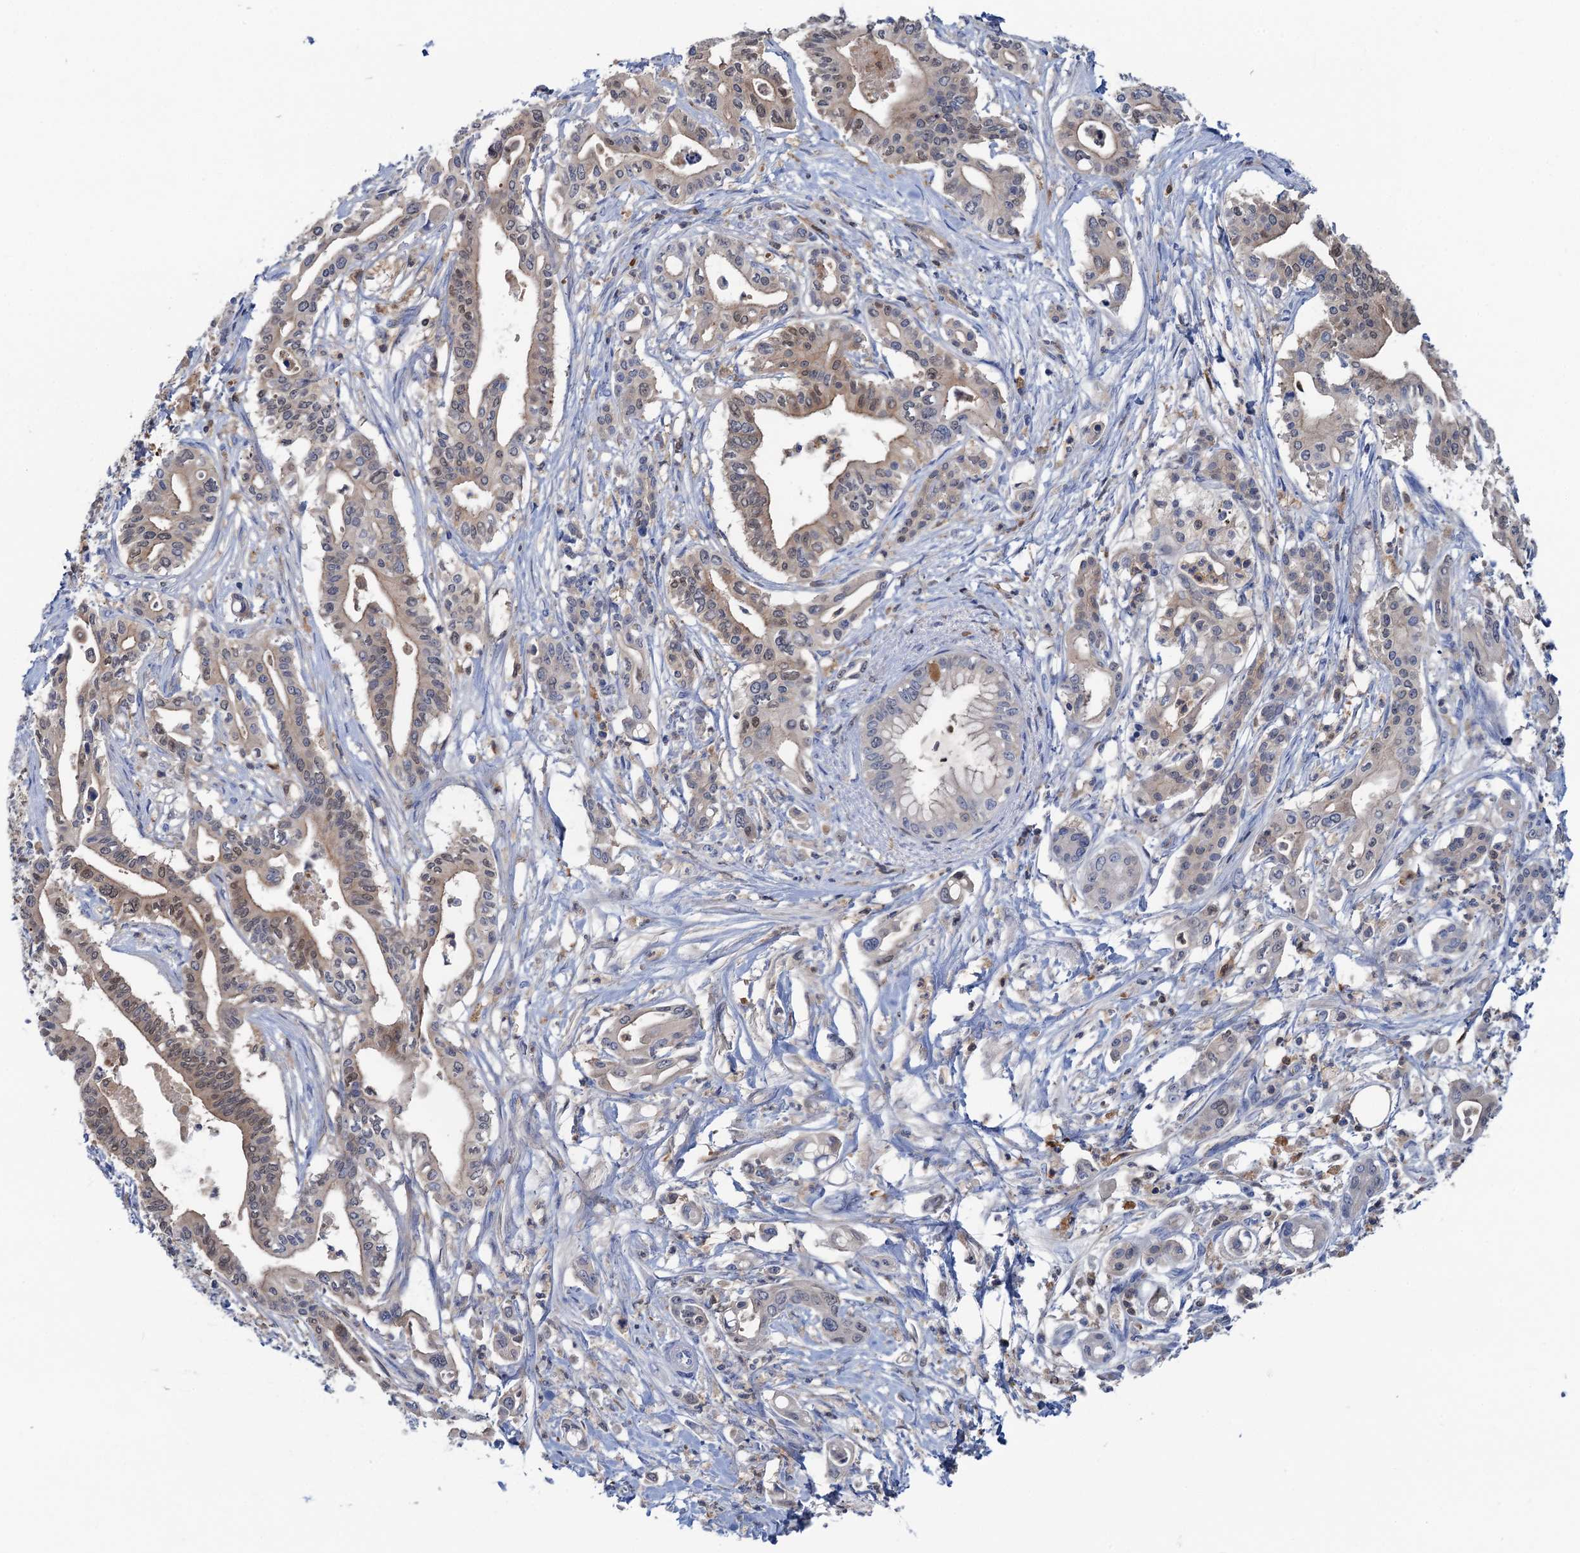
{"staining": {"intensity": "weak", "quantity": "25%-75%", "location": "cytoplasmic/membranous,nuclear"}, "tissue": "pancreatic cancer", "cell_type": "Tumor cells", "image_type": "cancer", "snomed": [{"axis": "morphology", "description": "Adenocarcinoma, NOS"}, {"axis": "topography", "description": "Pancreas"}], "caption": "Immunohistochemical staining of adenocarcinoma (pancreatic) displays low levels of weak cytoplasmic/membranous and nuclear positivity in about 25%-75% of tumor cells.", "gene": "FAH", "patient": {"sex": "female", "age": 77}}